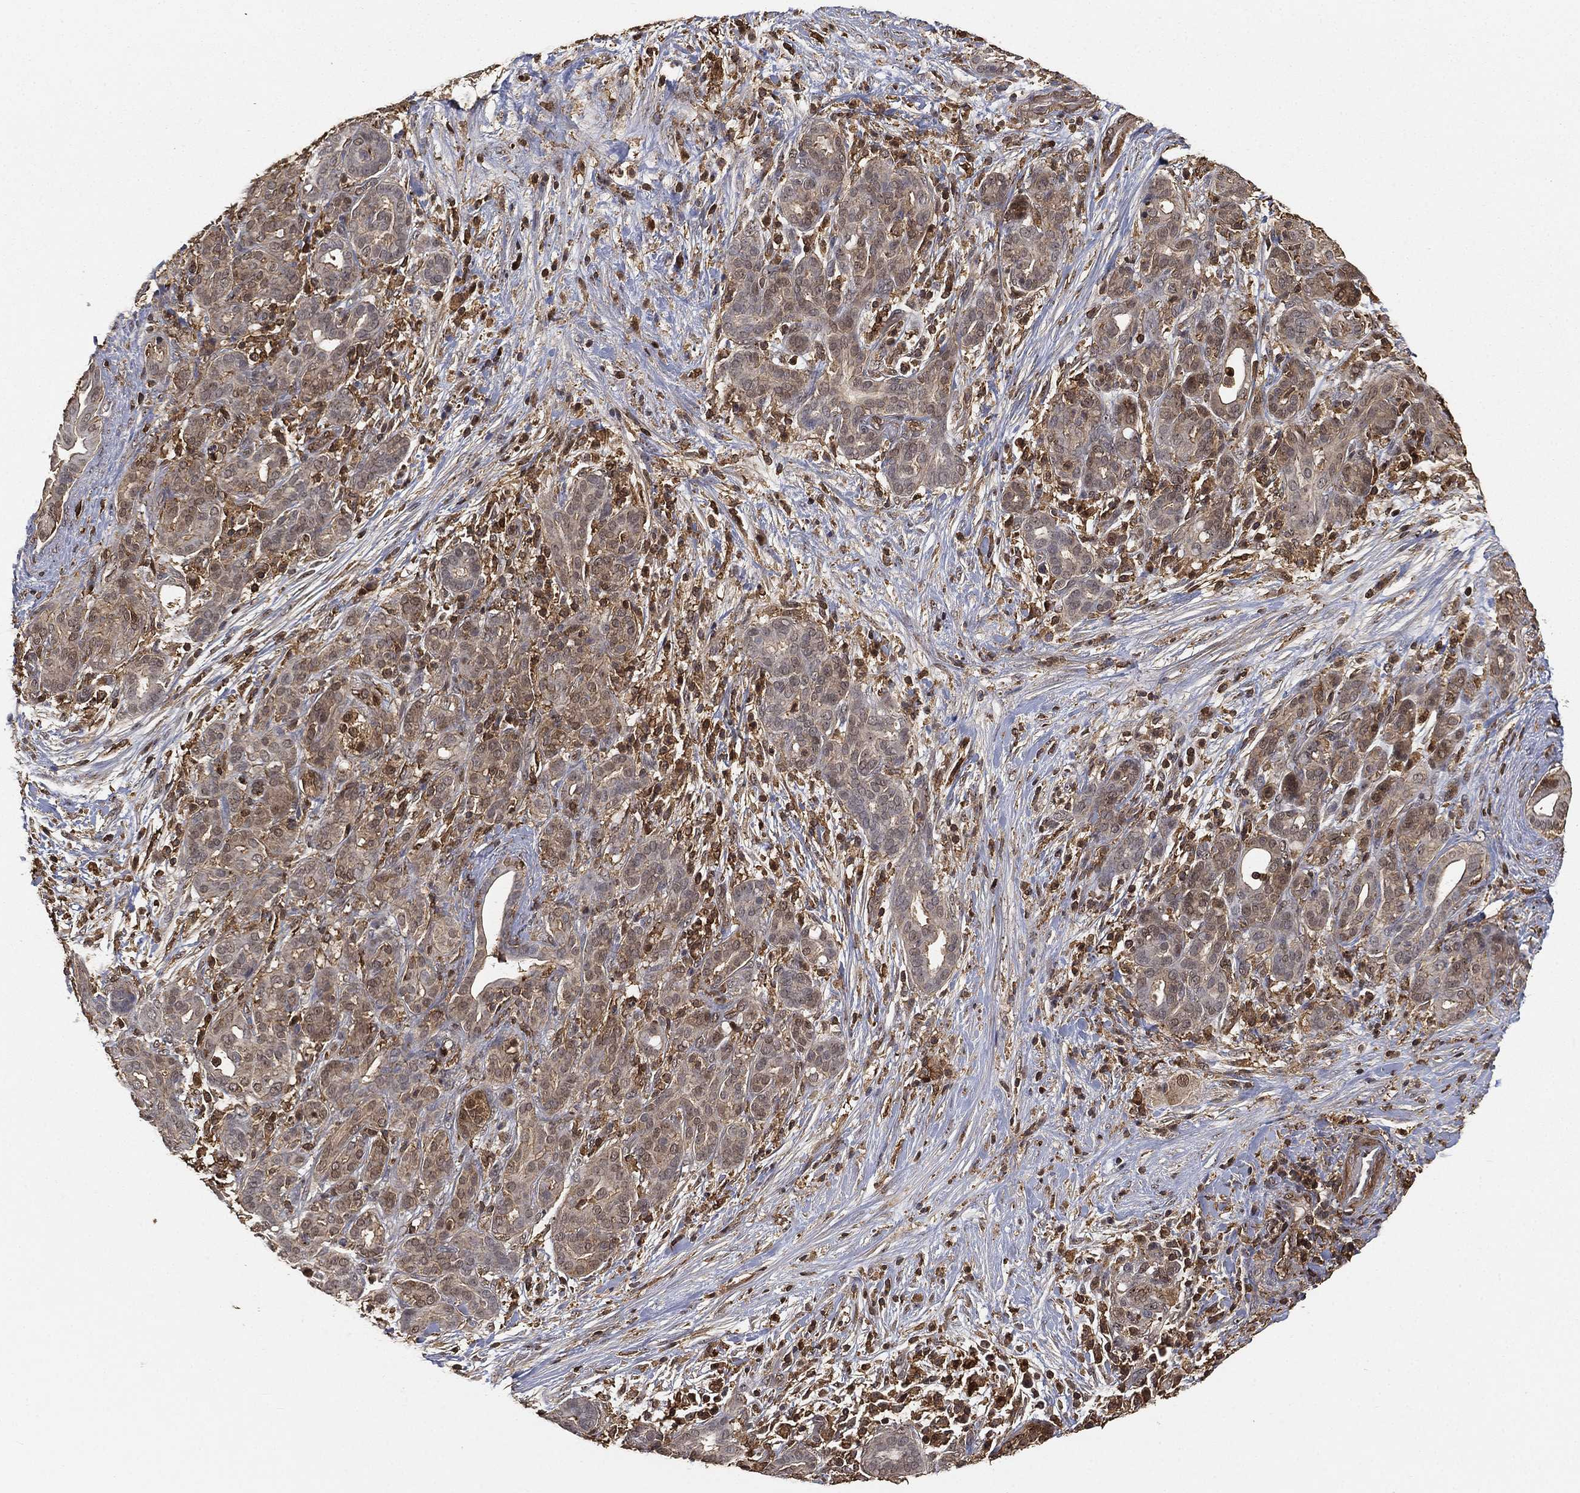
{"staining": {"intensity": "weak", "quantity": "<25%", "location": "cytoplasmic/membranous"}, "tissue": "pancreatic cancer", "cell_type": "Tumor cells", "image_type": "cancer", "snomed": [{"axis": "morphology", "description": "Adenocarcinoma, NOS"}, {"axis": "topography", "description": "Pancreas"}], "caption": "This histopathology image is of pancreatic cancer stained with immunohistochemistry to label a protein in brown with the nuclei are counter-stained blue. There is no staining in tumor cells. (DAB (3,3'-diaminobenzidine) IHC visualized using brightfield microscopy, high magnification).", "gene": "CRYL1", "patient": {"sex": "male", "age": 44}}